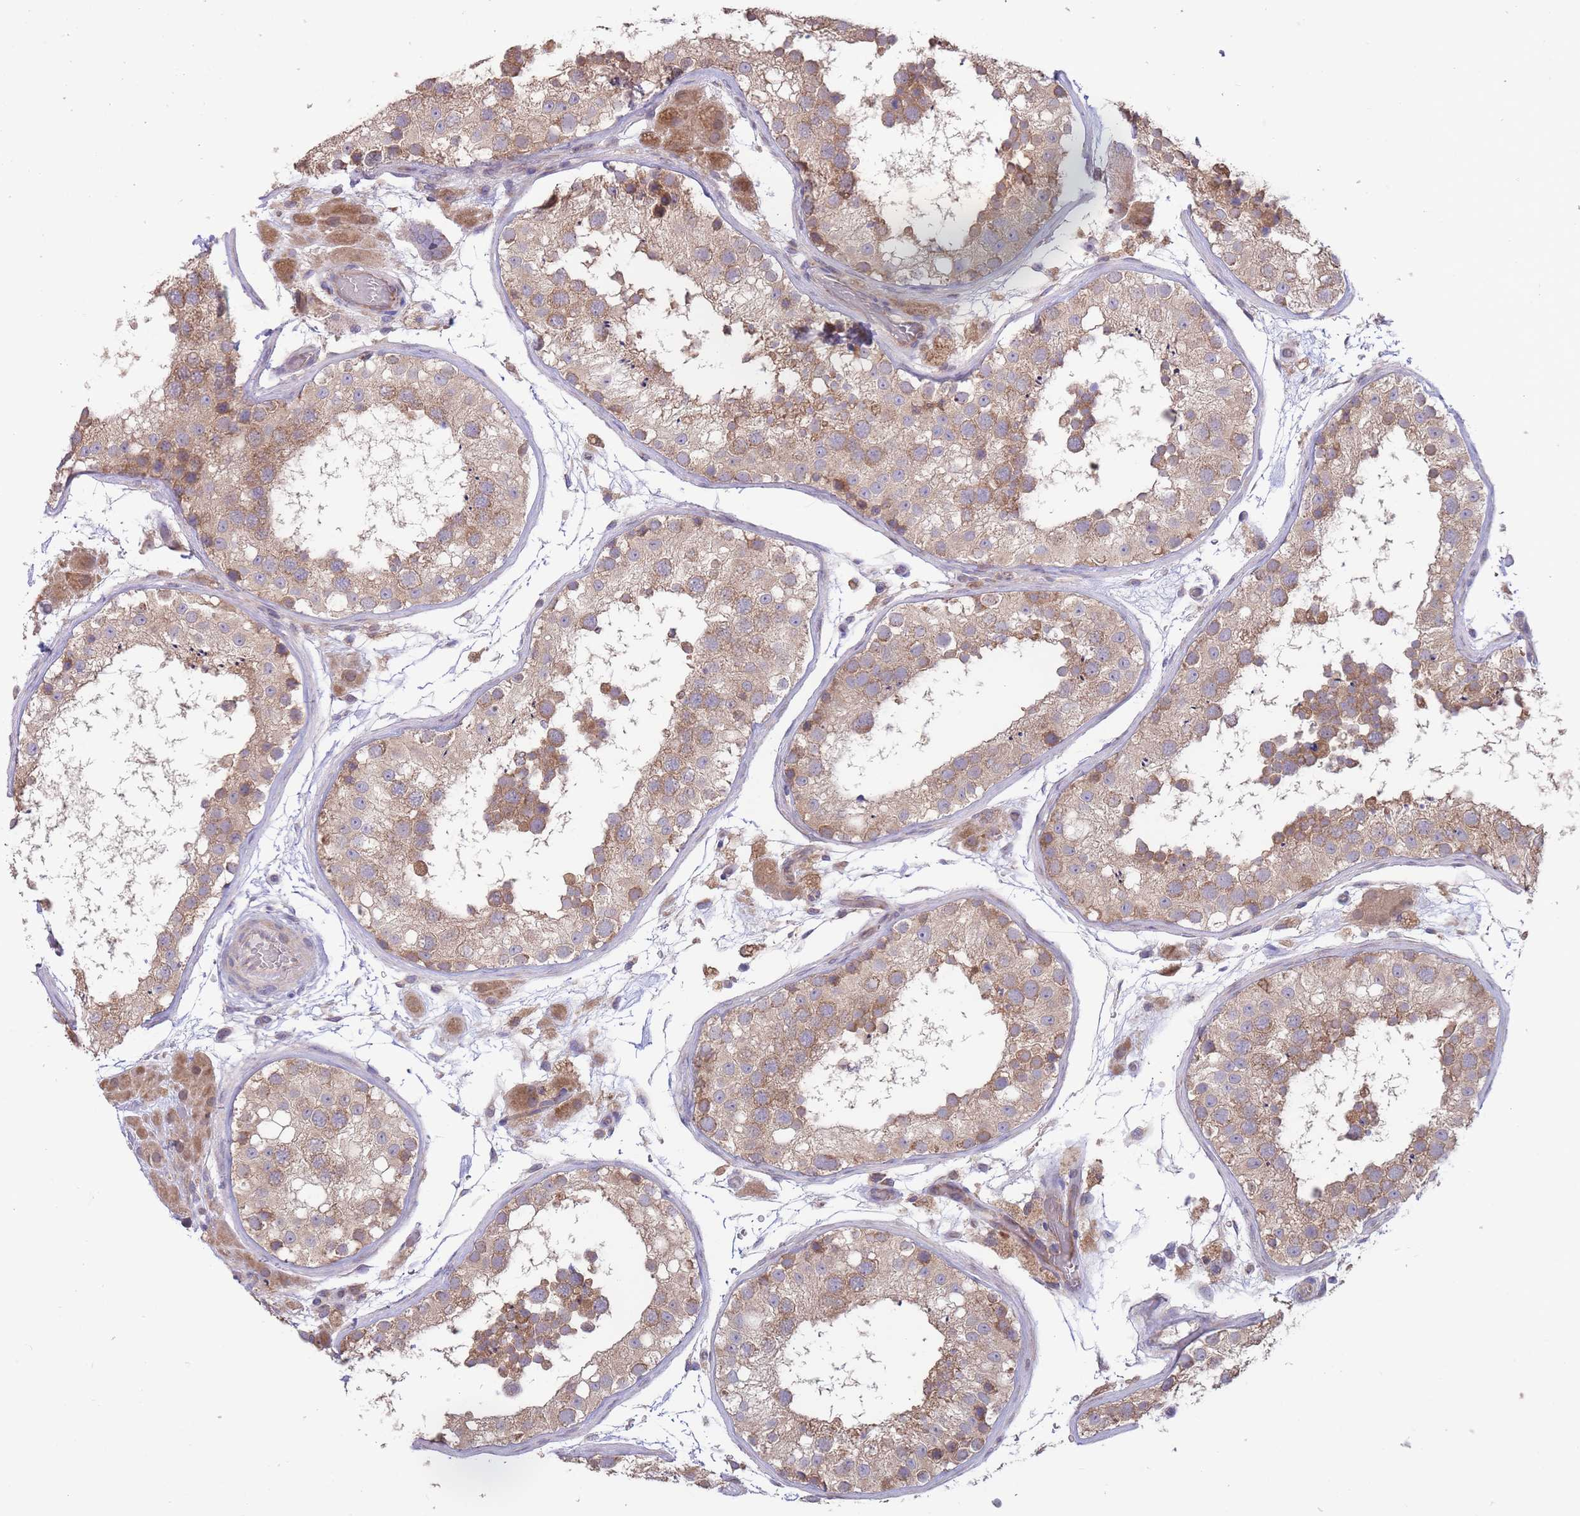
{"staining": {"intensity": "moderate", "quantity": "25%-75%", "location": "cytoplasmic/membranous"}, "tissue": "testis", "cell_type": "Cells in seminiferous ducts", "image_type": "normal", "snomed": [{"axis": "morphology", "description": "Normal tissue, NOS"}, {"axis": "topography", "description": "Testis"}], "caption": "Moderate cytoplasmic/membranous expression is identified in about 25%-75% of cells in seminiferous ducts in benign testis.", "gene": "ALS2CL", "patient": {"sex": "male", "age": 26}}